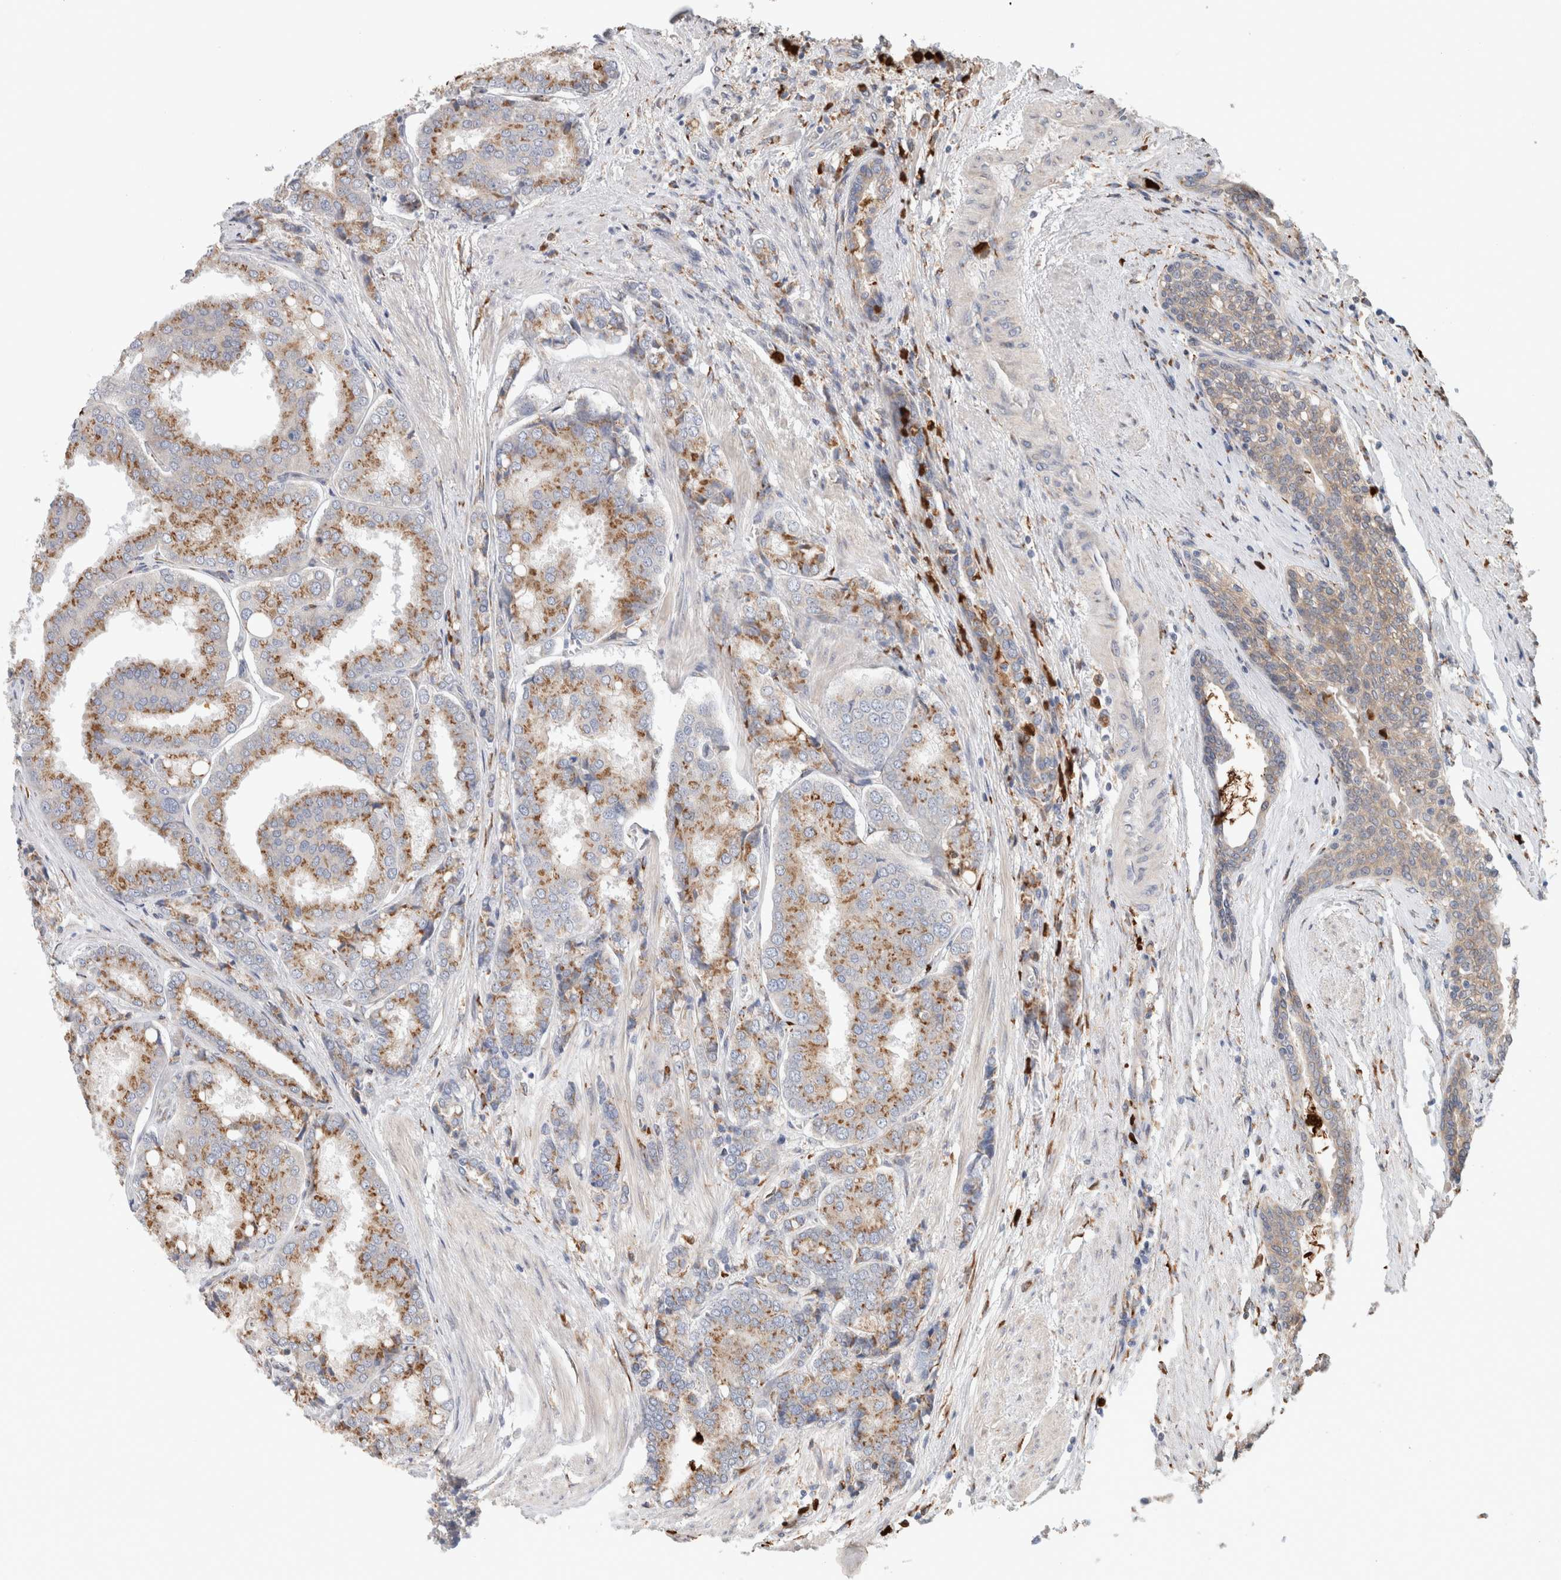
{"staining": {"intensity": "moderate", "quantity": ">75%", "location": "cytoplasmic/membranous"}, "tissue": "prostate cancer", "cell_type": "Tumor cells", "image_type": "cancer", "snomed": [{"axis": "morphology", "description": "Adenocarcinoma, High grade"}, {"axis": "topography", "description": "Prostate"}], "caption": "Protein staining of prostate cancer (high-grade adenocarcinoma) tissue exhibits moderate cytoplasmic/membranous staining in approximately >75% of tumor cells.", "gene": "P4HA1", "patient": {"sex": "male", "age": 50}}